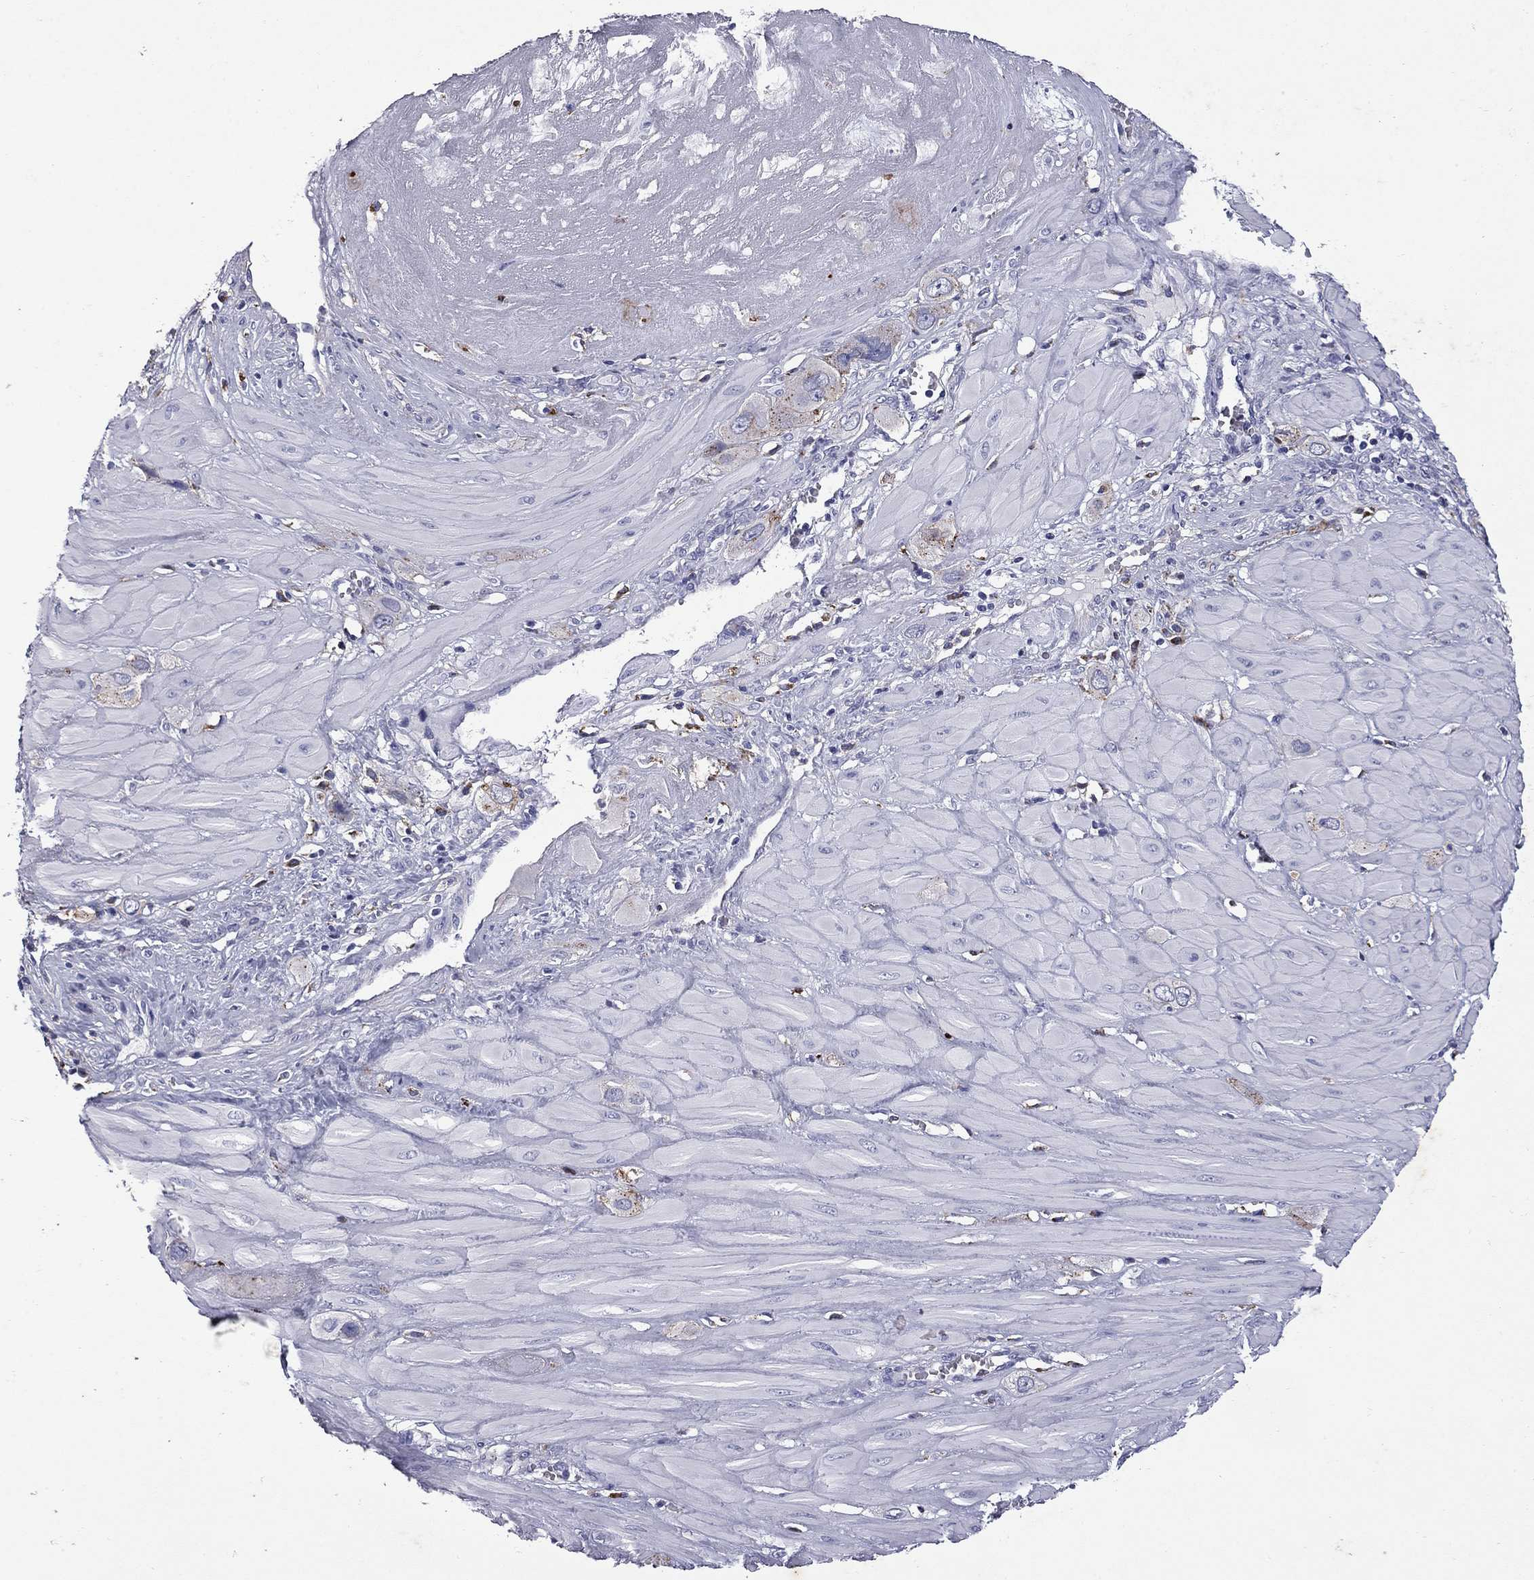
{"staining": {"intensity": "negative", "quantity": "none", "location": "none"}, "tissue": "cervical cancer", "cell_type": "Tumor cells", "image_type": "cancer", "snomed": [{"axis": "morphology", "description": "Squamous cell carcinoma, NOS"}, {"axis": "topography", "description": "Cervix"}], "caption": "The photomicrograph displays no staining of tumor cells in cervical squamous cell carcinoma.", "gene": "MADCAM1", "patient": {"sex": "female", "age": 34}}